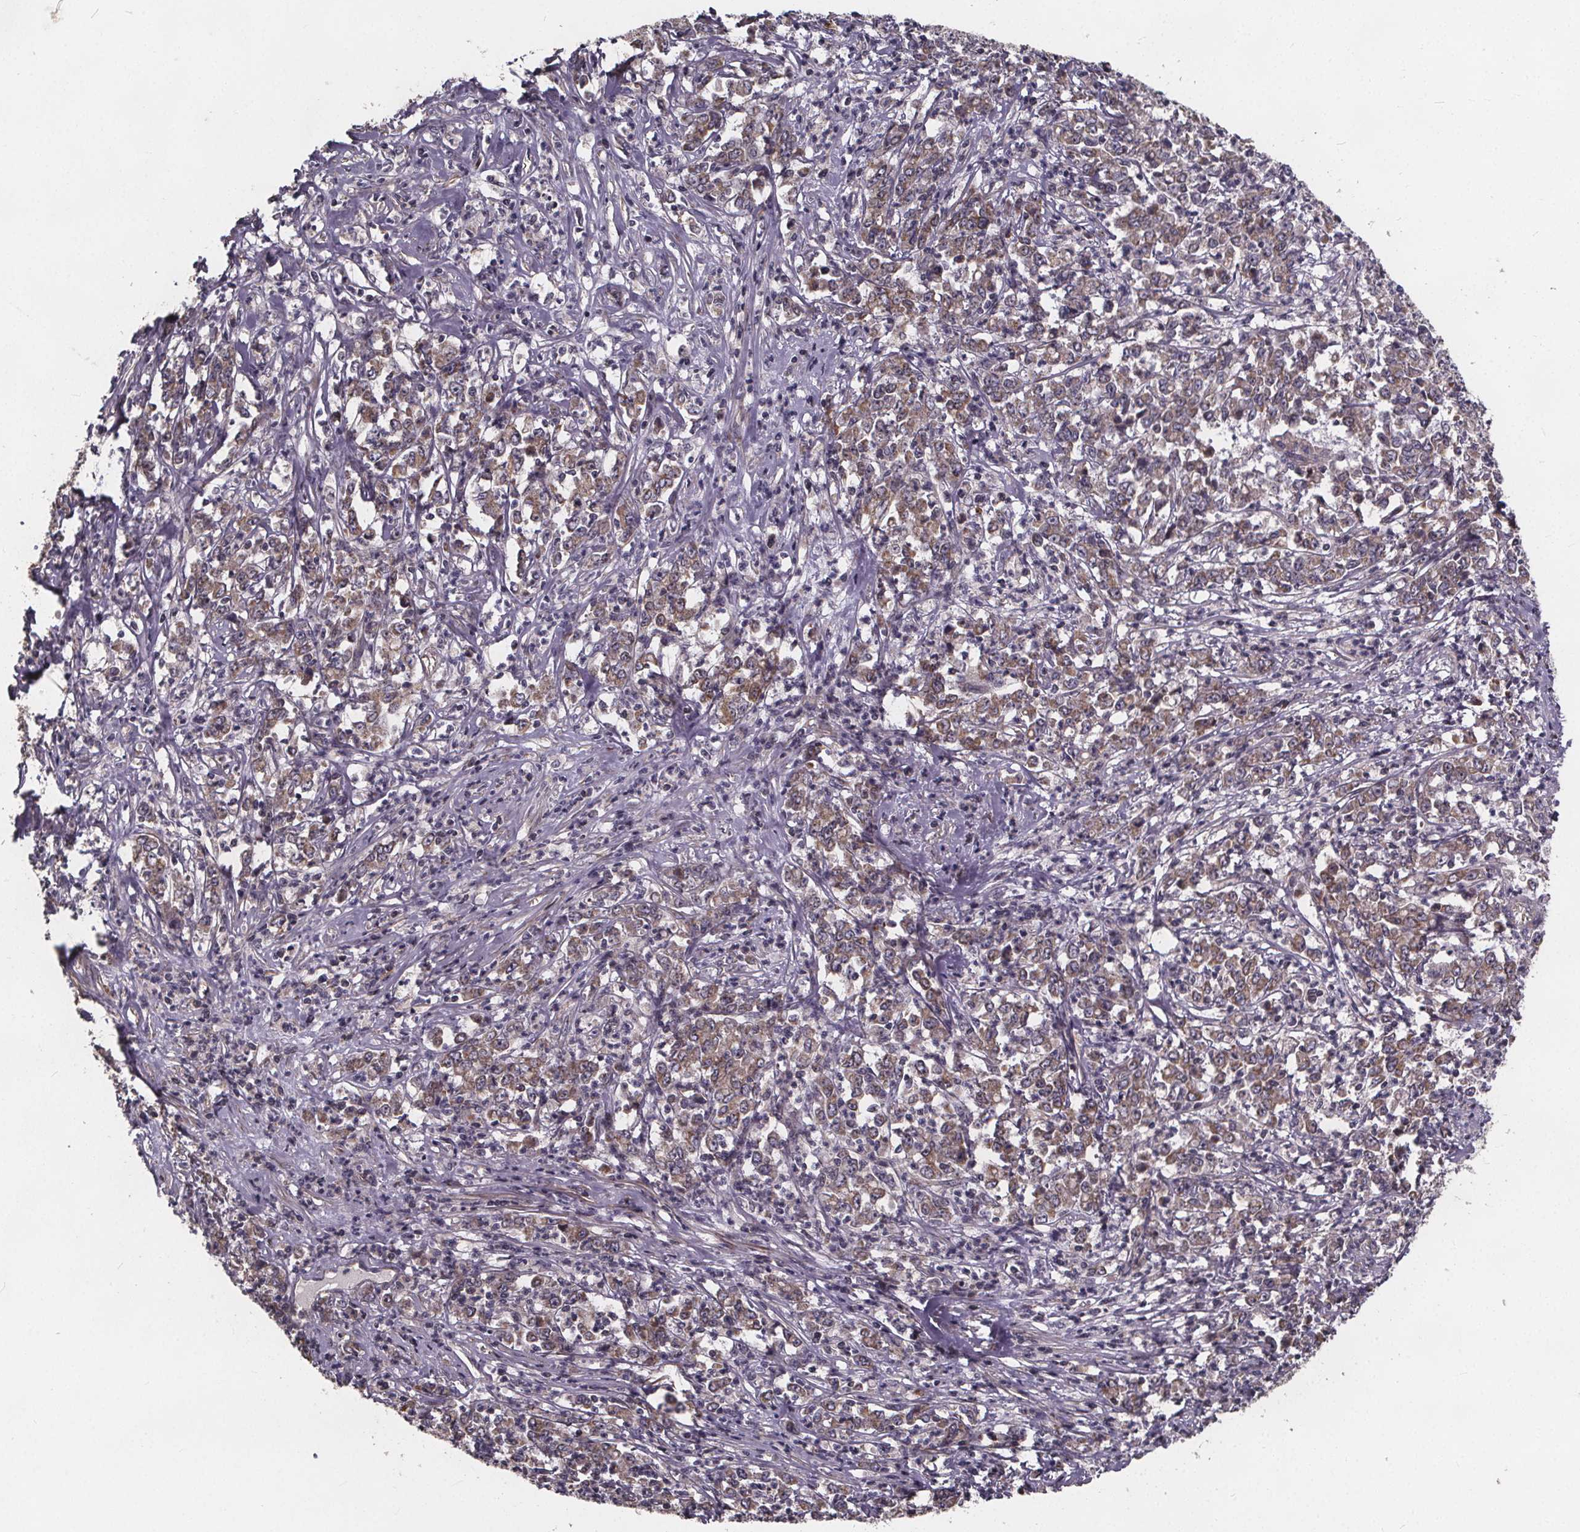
{"staining": {"intensity": "moderate", "quantity": "25%-75%", "location": "cytoplasmic/membranous"}, "tissue": "stomach cancer", "cell_type": "Tumor cells", "image_type": "cancer", "snomed": [{"axis": "morphology", "description": "Adenocarcinoma, NOS"}, {"axis": "topography", "description": "Stomach, lower"}], "caption": "Protein staining by immunohistochemistry (IHC) reveals moderate cytoplasmic/membranous expression in approximately 25%-75% of tumor cells in stomach adenocarcinoma.", "gene": "YME1L1", "patient": {"sex": "female", "age": 71}}